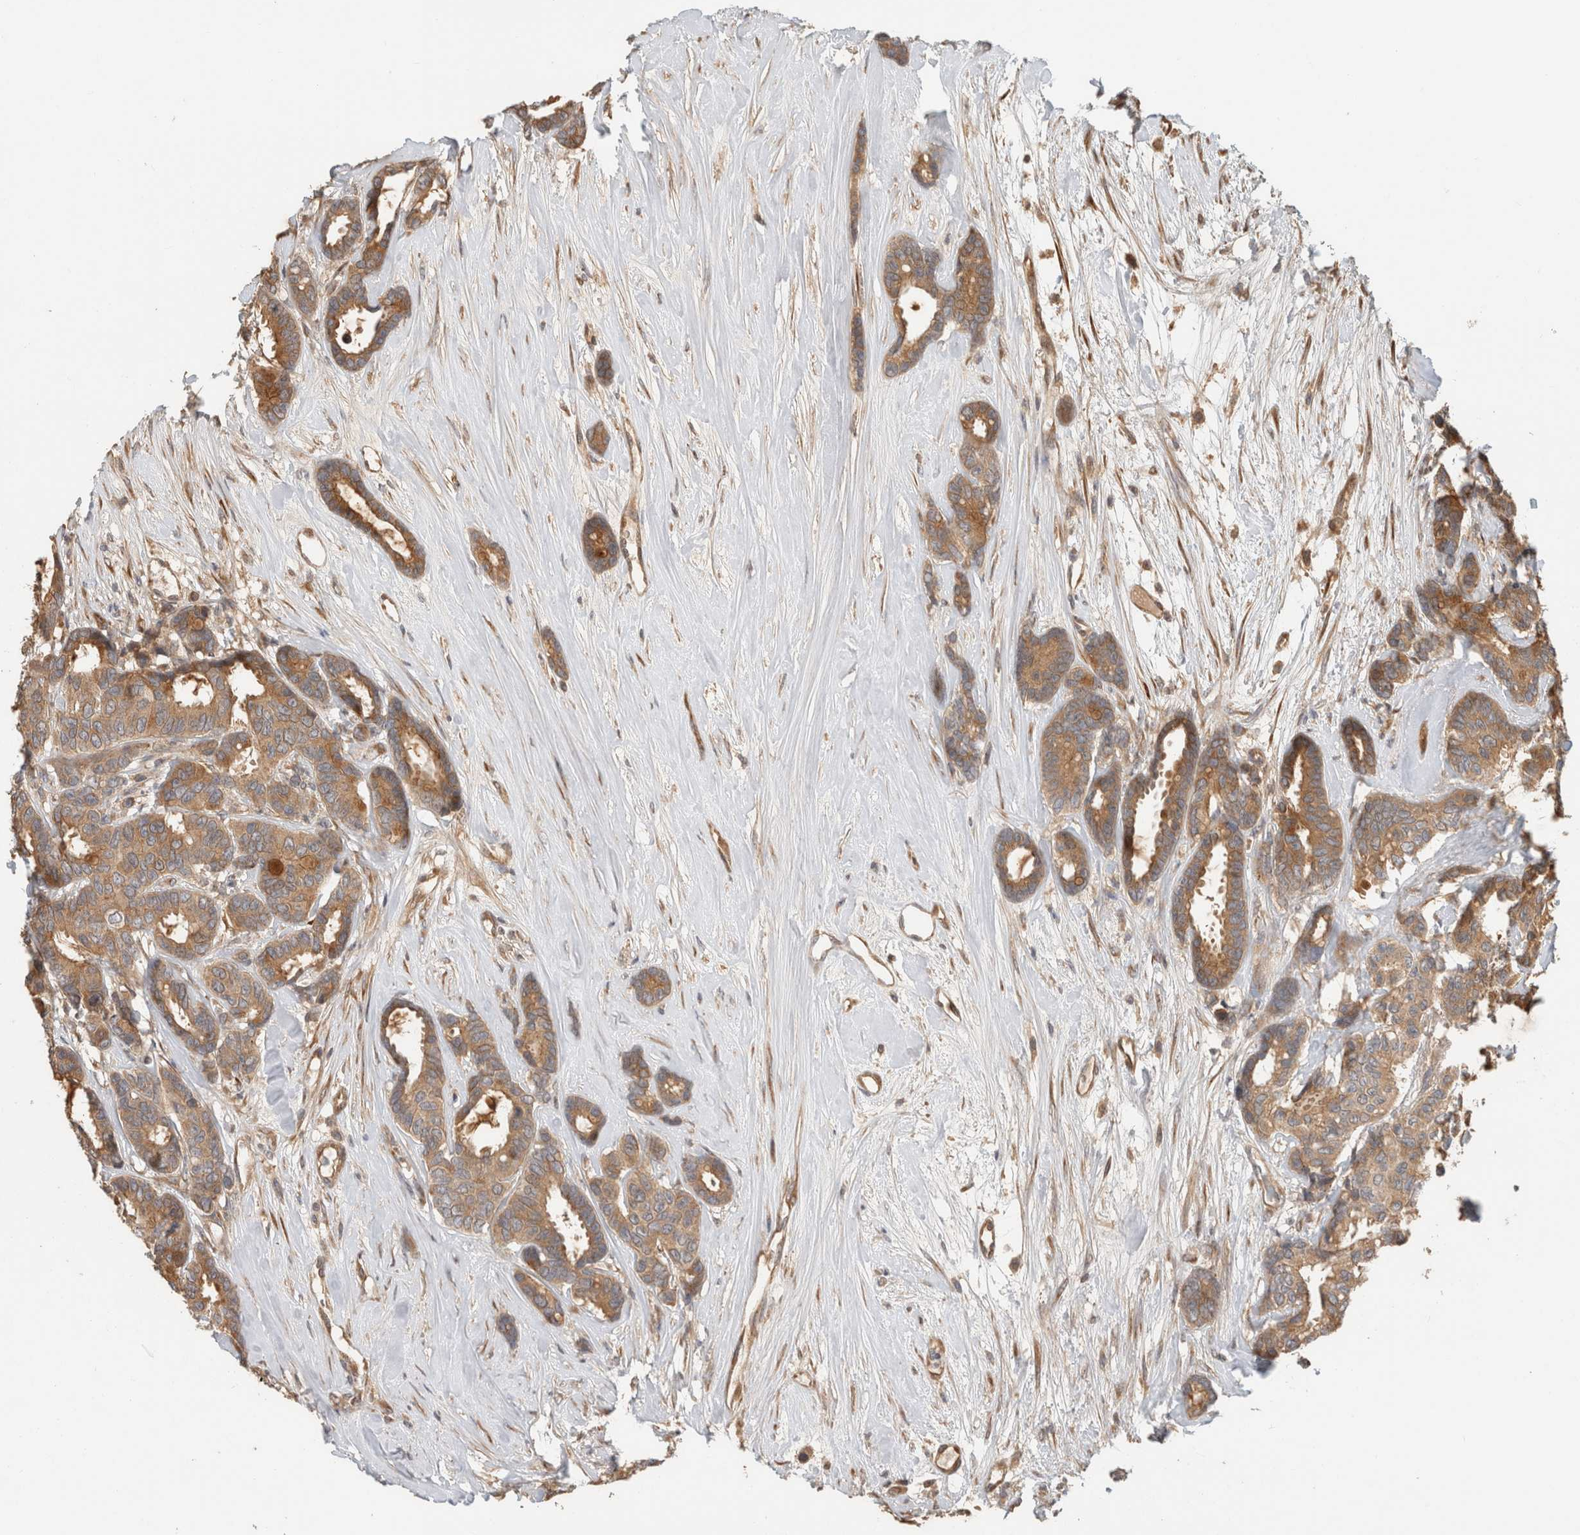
{"staining": {"intensity": "moderate", "quantity": ">75%", "location": "cytoplasmic/membranous"}, "tissue": "breast cancer", "cell_type": "Tumor cells", "image_type": "cancer", "snomed": [{"axis": "morphology", "description": "Duct carcinoma"}, {"axis": "topography", "description": "Breast"}], "caption": "High-magnification brightfield microscopy of breast intraductal carcinoma stained with DAB (3,3'-diaminobenzidine) (brown) and counterstained with hematoxylin (blue). tumor cells exhibit moderate cytoplasmic/membranous staining is seen in approximately>75% of cells.", "gene": "PCDHB15", "patient": {"sex": "female", "age": 87}}